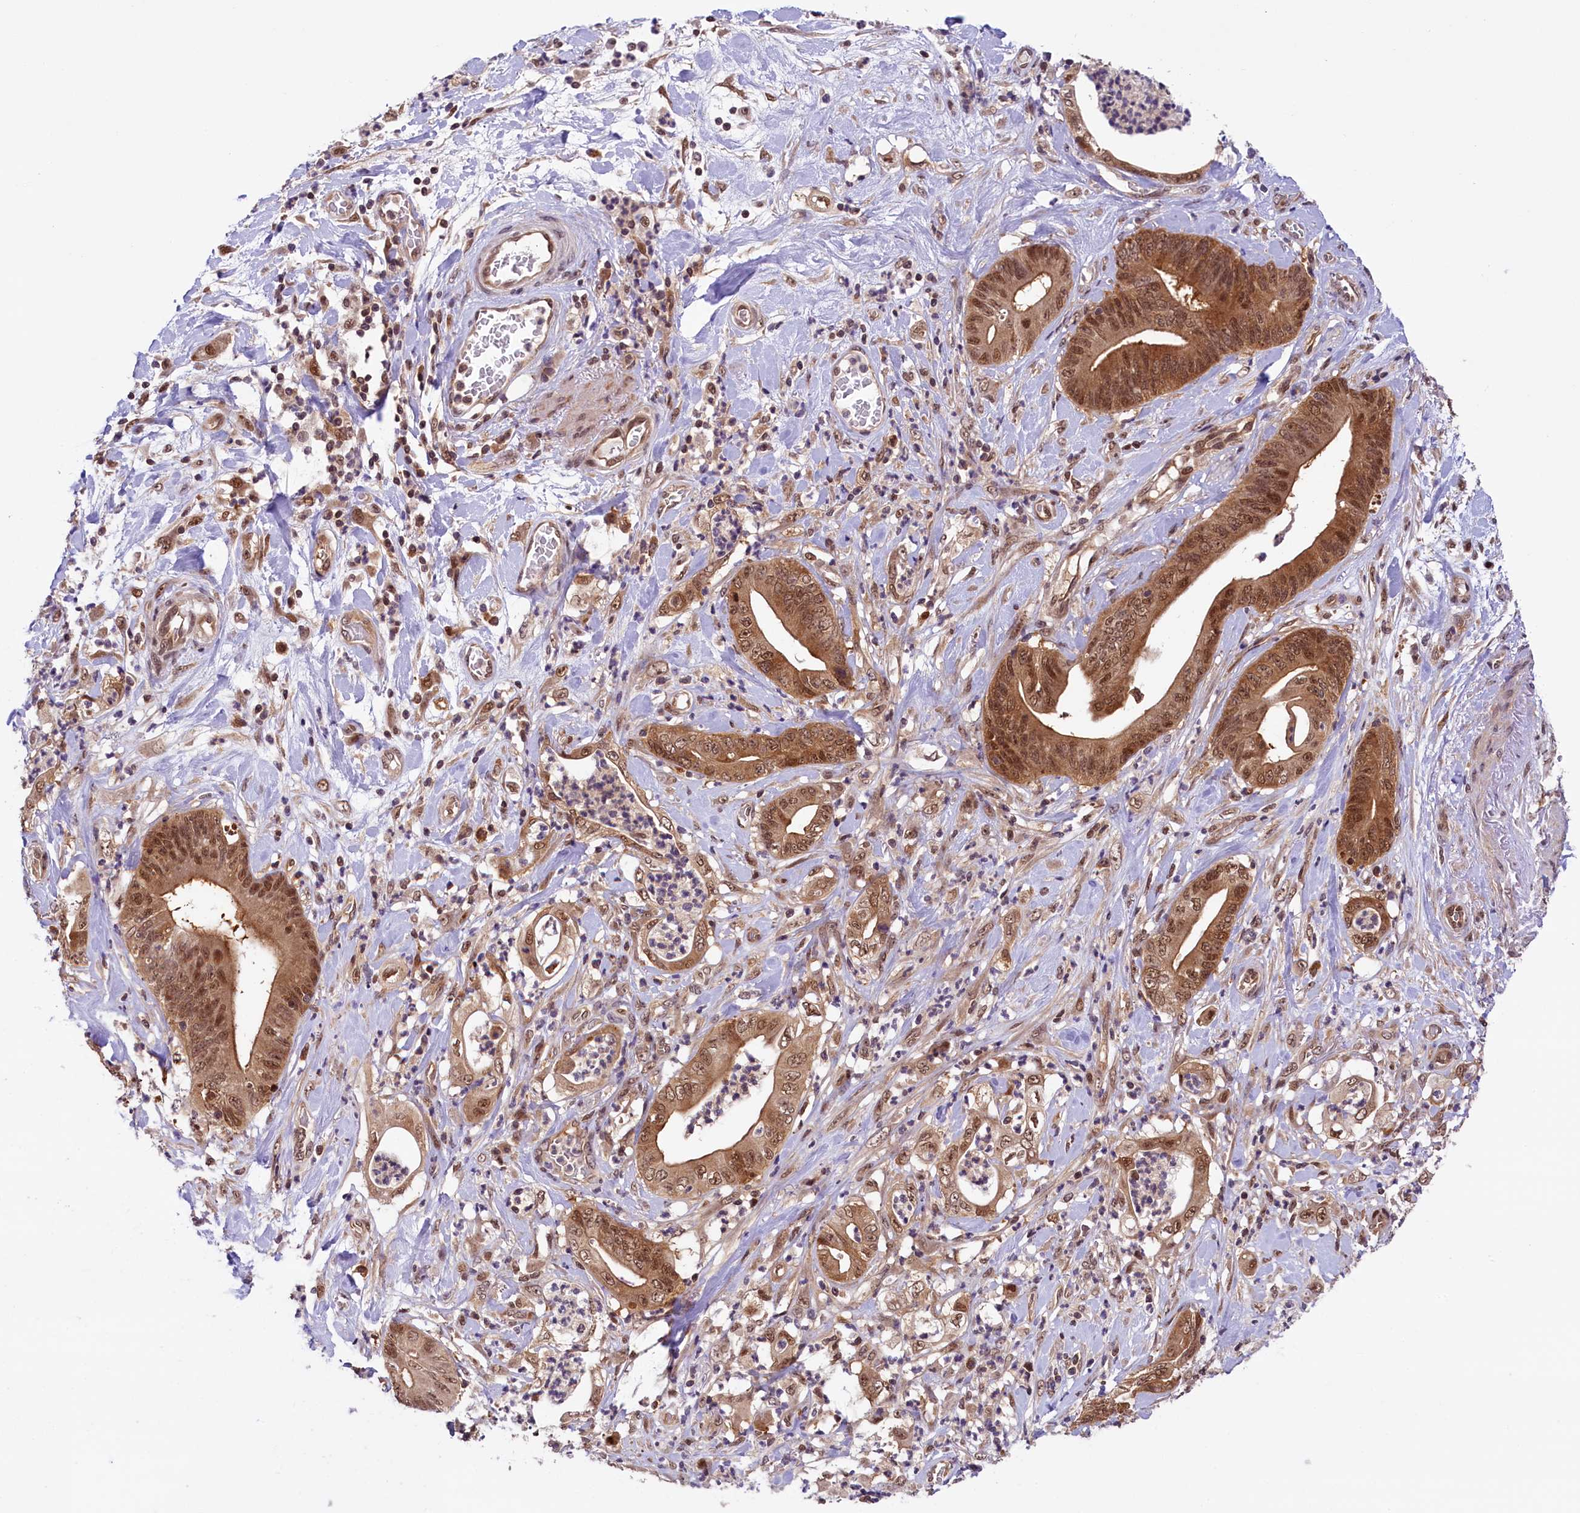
{"staining": {"intensity": "moderate", "quantity": ">75%", "location": "cytoplasmic/membranous,nuclear"}, "tissue": "stomach cancer", "cell_type": "Tumor cells", "image_type": "cancer", "snomed": [{"axis": "morphology", "description": "Adenocarcinoma, NOS"}, {"axis": "topography", "description": "Stomach"}], "caption": "IHC of human adenocarcinoma (stomach) exhibits medium levels of moderate cytoplasmic/membranous and nuclear expression in approximately >75% of tumor cells.", "gene": "SLC7A6OS", "patient": {"sex": "female", "age": 73}}